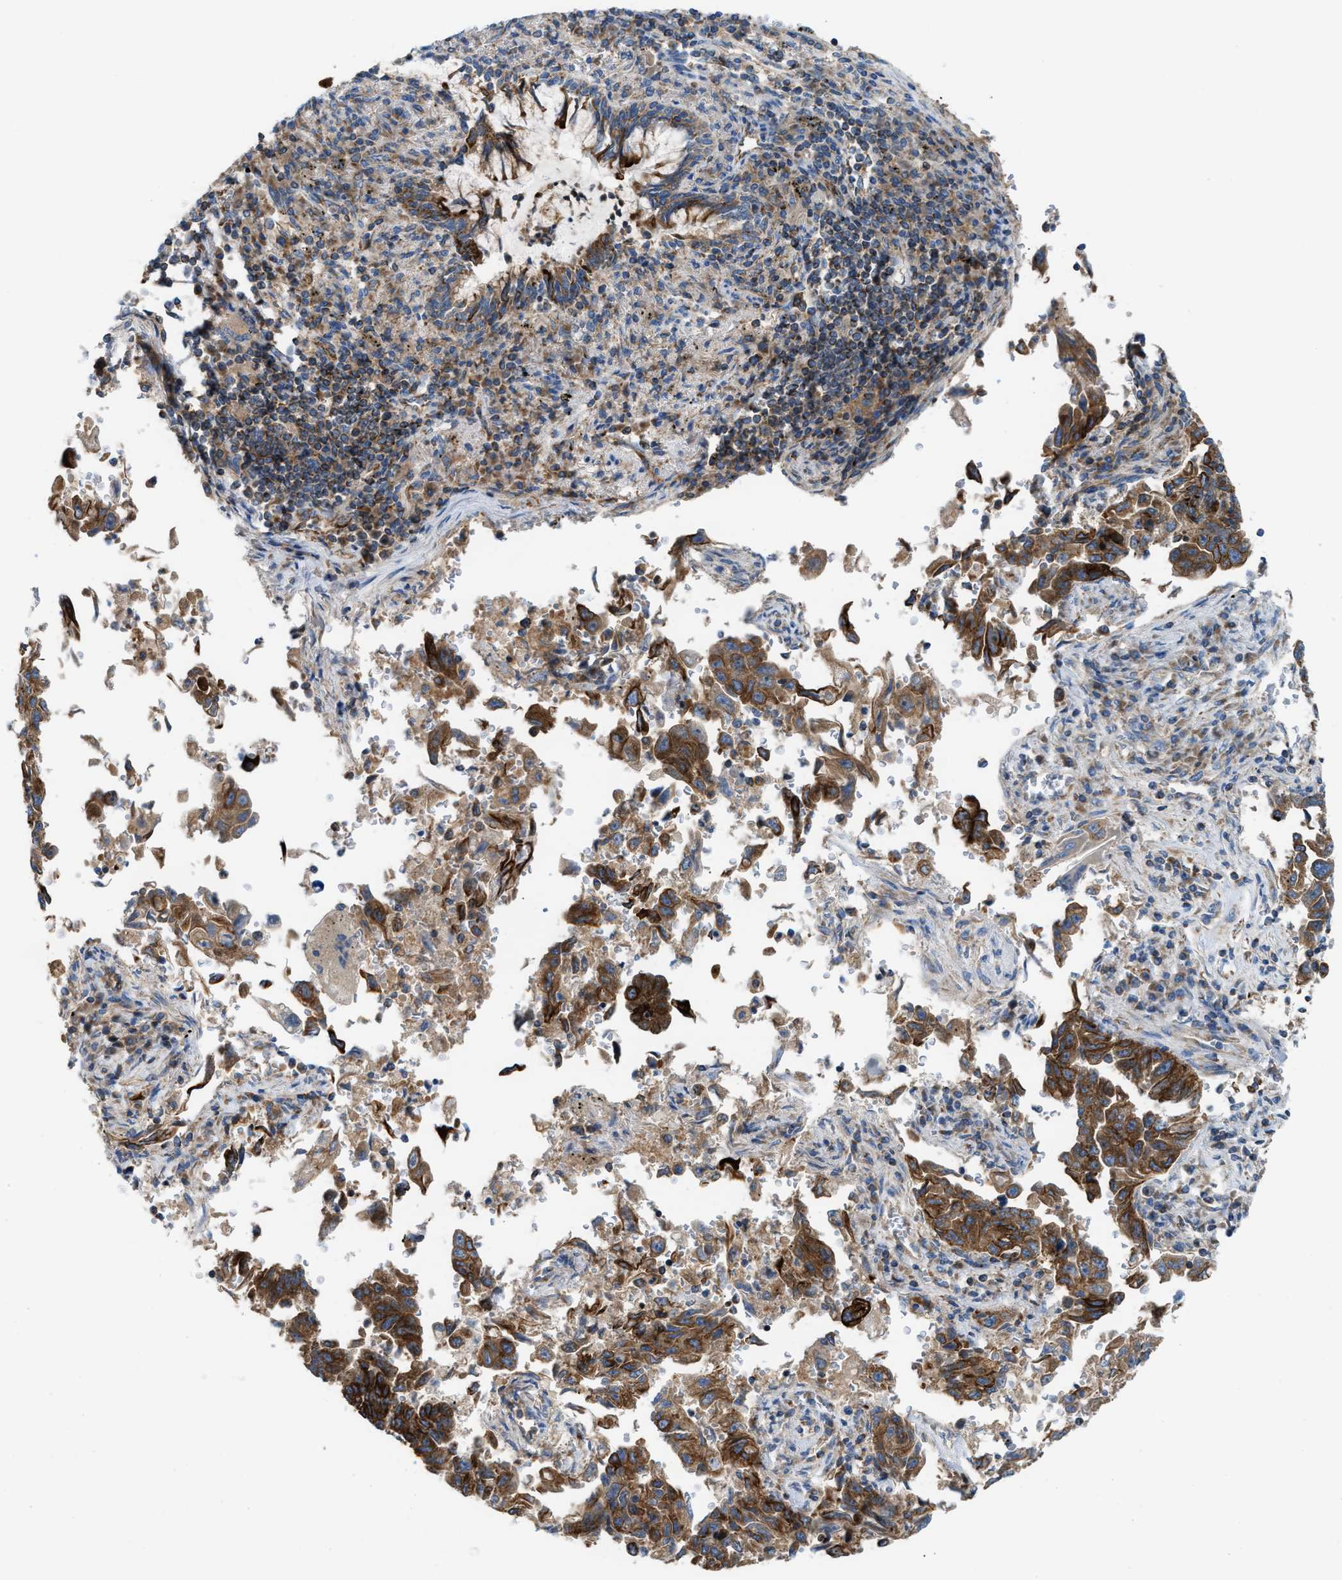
{"staining": {"intensity": "strong", "quantity": ">75%", "location": "cytoplasmic/membranous"}, "tissue": "lung cancer", "cell_type": "Tumor cells", "image_type": "cancer", "snomed": [{"axis": "morphology", "description": "Adenocarcinoma, NOS"}, {"axis": "topography", "description": "Lung"}], "caption": "High-power microscopy captured an IHC histopathology image of lung cancer, revealing strong cytoplasmic/membranous staining in approximately >75% of tumor cells.", "gene": "TBC1D15", "patient": {"sex": "male", "age": 64}}